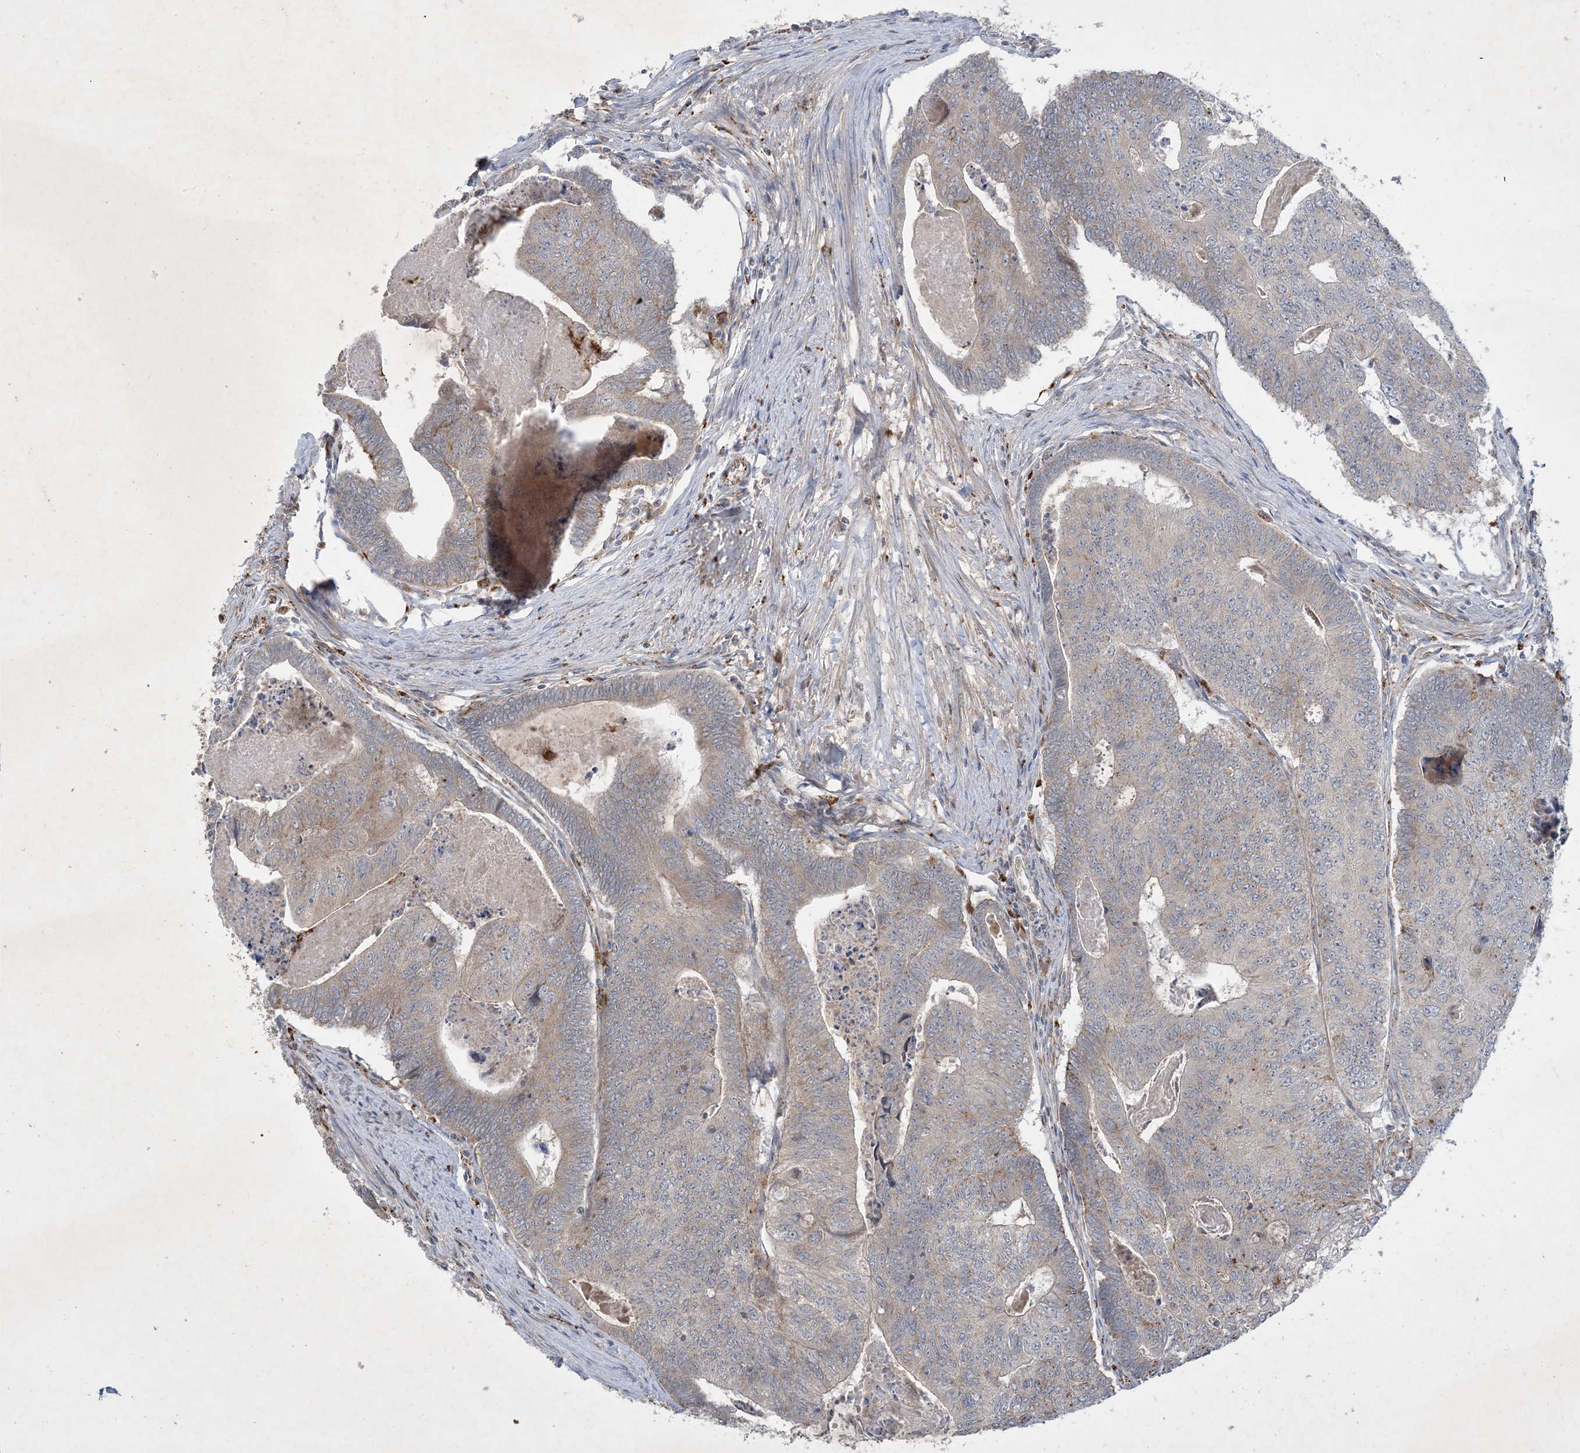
{"staining": {"intensity": "weak", "quantity": "25%-75%", "location": "cytoplasmic/membranous"}, "tissue": "colorectal cancer", "cell_type": "Tumor cells", "image_type": "cancer", "snomed": [{"axis": "morphology", "description": "Adenocarcinoma, NOS"}, {"axis": "topography", "description": "Colon"}], "caption": "Human colorectal adenocarcinoma stained with a protein marker exhibits weak staining in tumor cells.", "gene": "MRPS18A", "patient": {"sex": "female", "age": 67}}